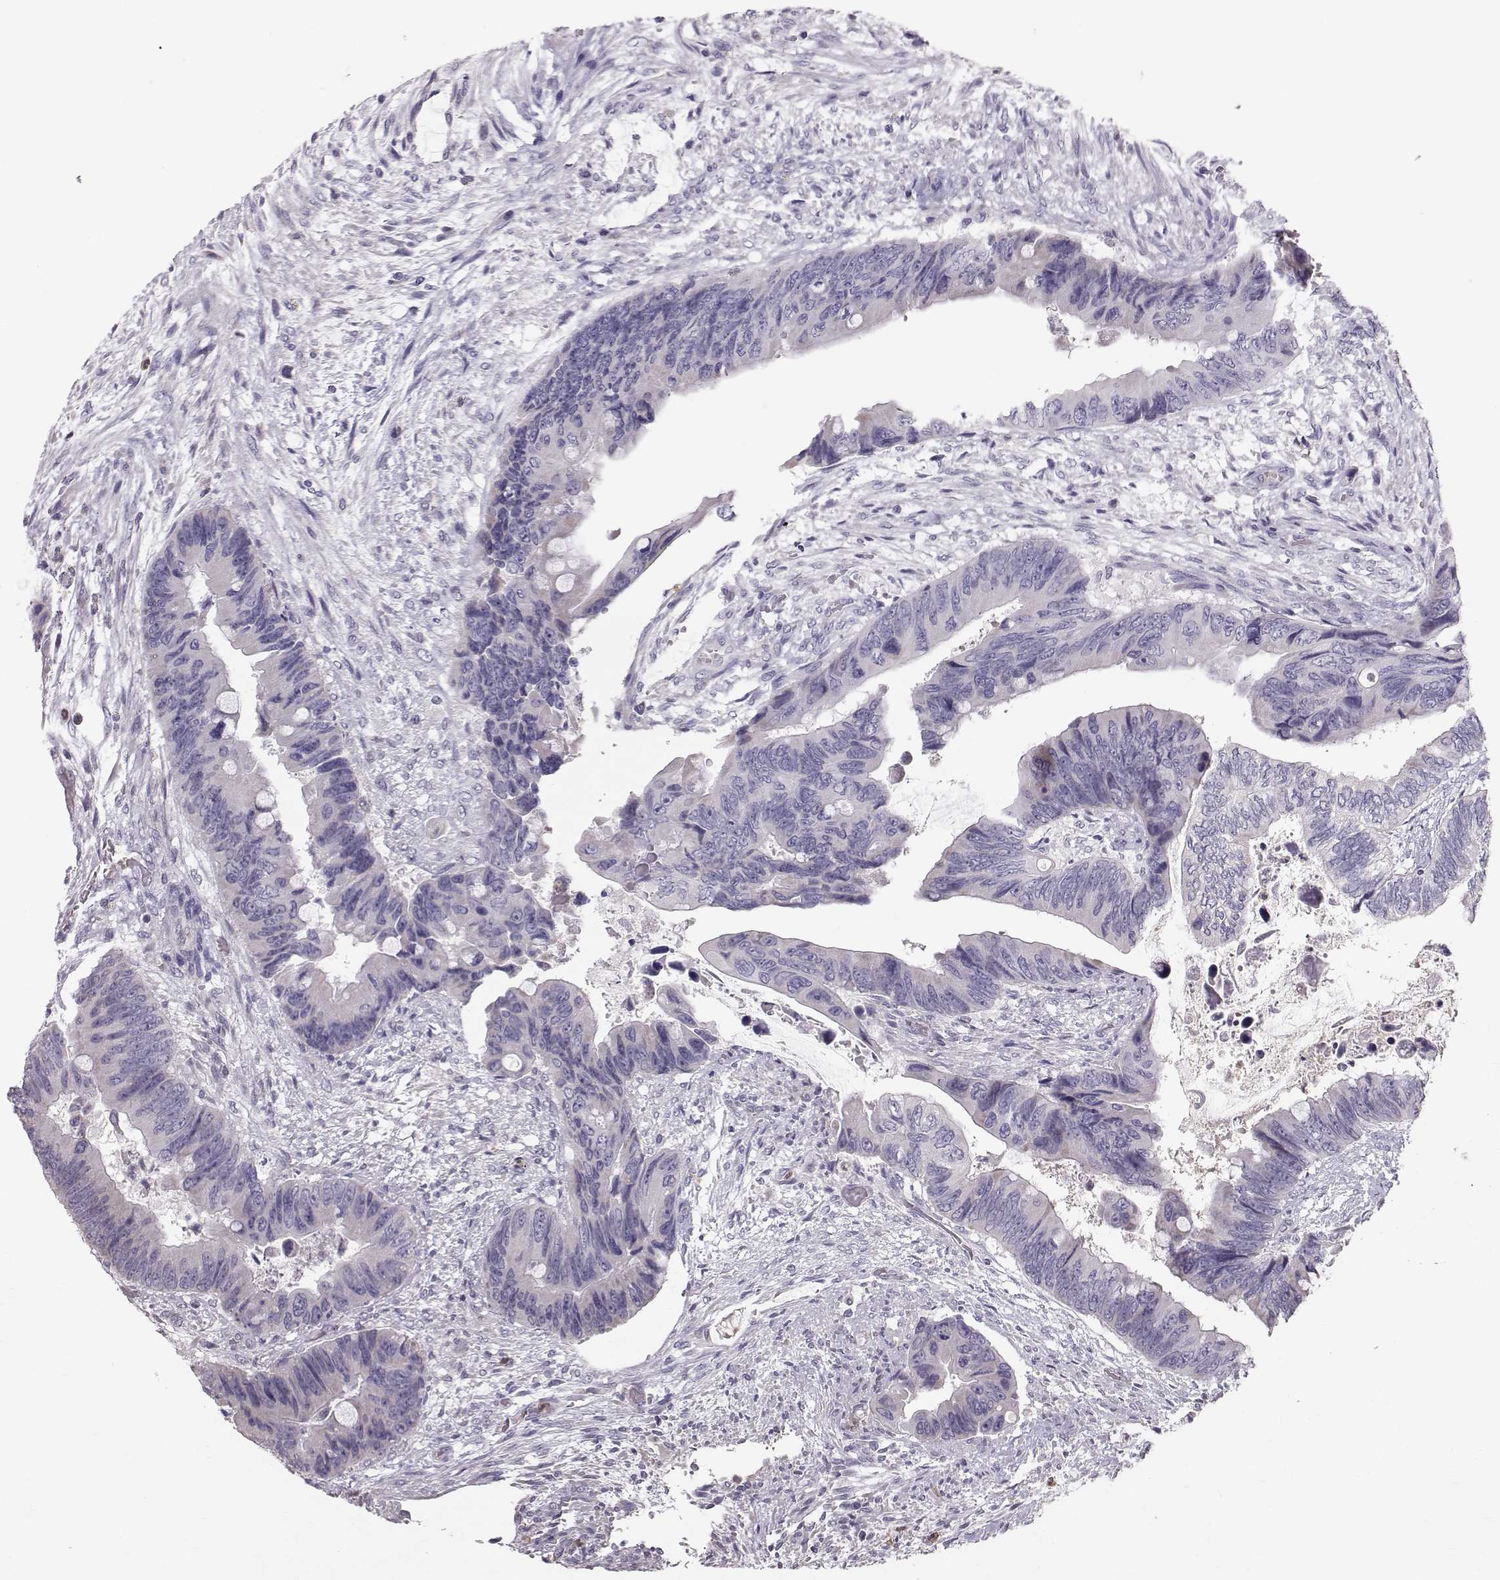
{"staining": {"intensity": "negative", "quantity": "none", "location": "none"}, "tissue": "colorectal cancer", "cell_type": "Tumor cells", "image_type": "cancer", "snomed": [{"axis": "morphology", "description": "Adenocarcinoma, NOS"}, {"axis": "topography", "description": "Rectum"}], "caption": "Human adenocarcinoma (colorectal) stained for a protein using immunohistochemistry exhibits no staining in tumor cells.", "gene": "POU1F1", "patient": {"sex": "male", "age": 63}}